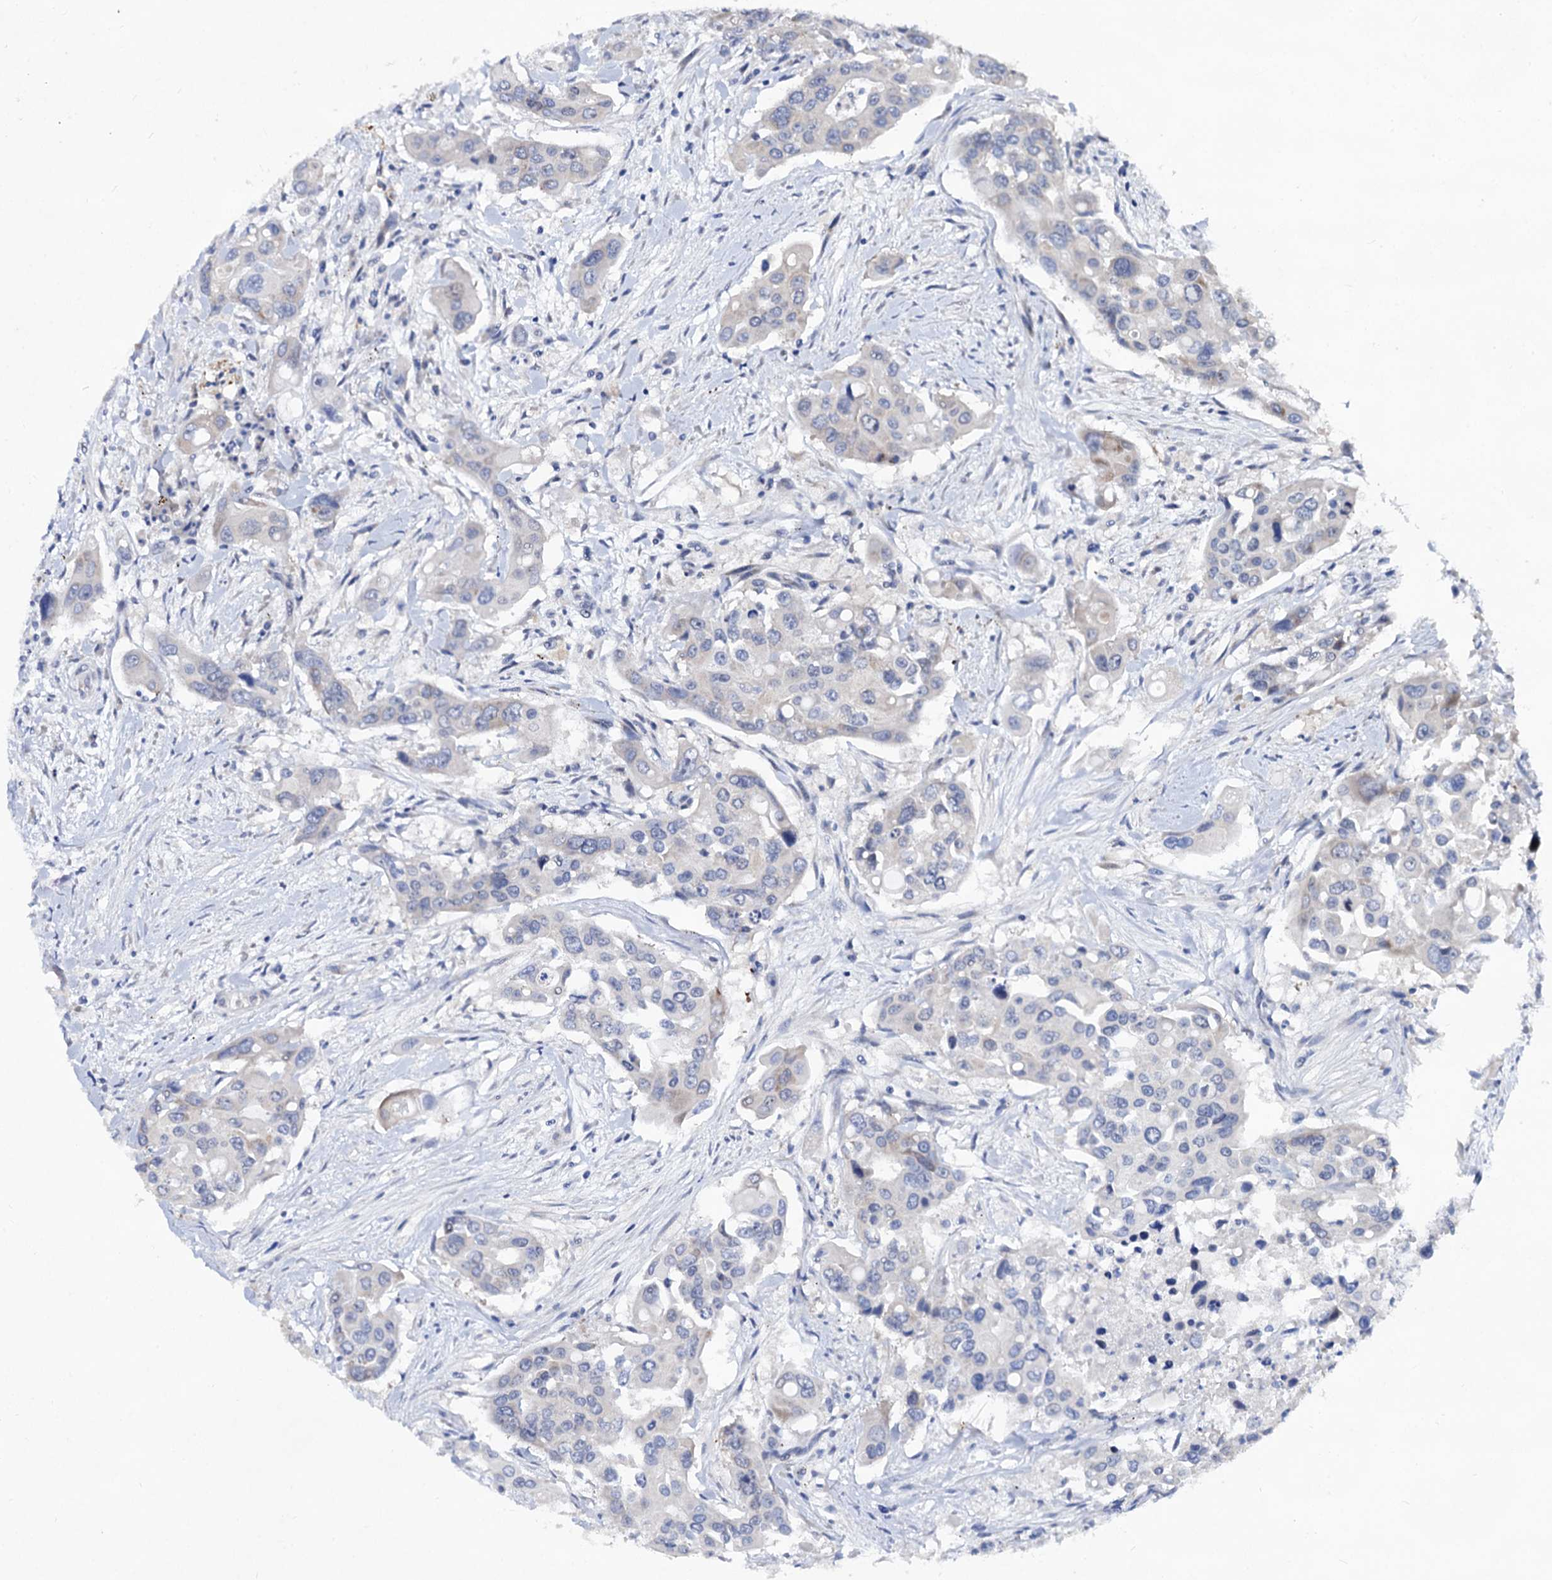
{"staining": {"intensity": "negative", "quantity": "none", "location": "none"}, "tissue": "colorectal cancer", "cell_type": "Tumor cells", "image_type": "cancer", "snomed": [{"axis": "morphology", "description": "Adenocarcinoma, NOS"}, {"axis": "topography", "description": "Colon"}], "caption": "Immunohistochemical staining of colorectal cancer exhibits no significant positivity in tumor cells.", "gene": "CAPRIN2", "patient": {"sex": "male", "age": 77}}